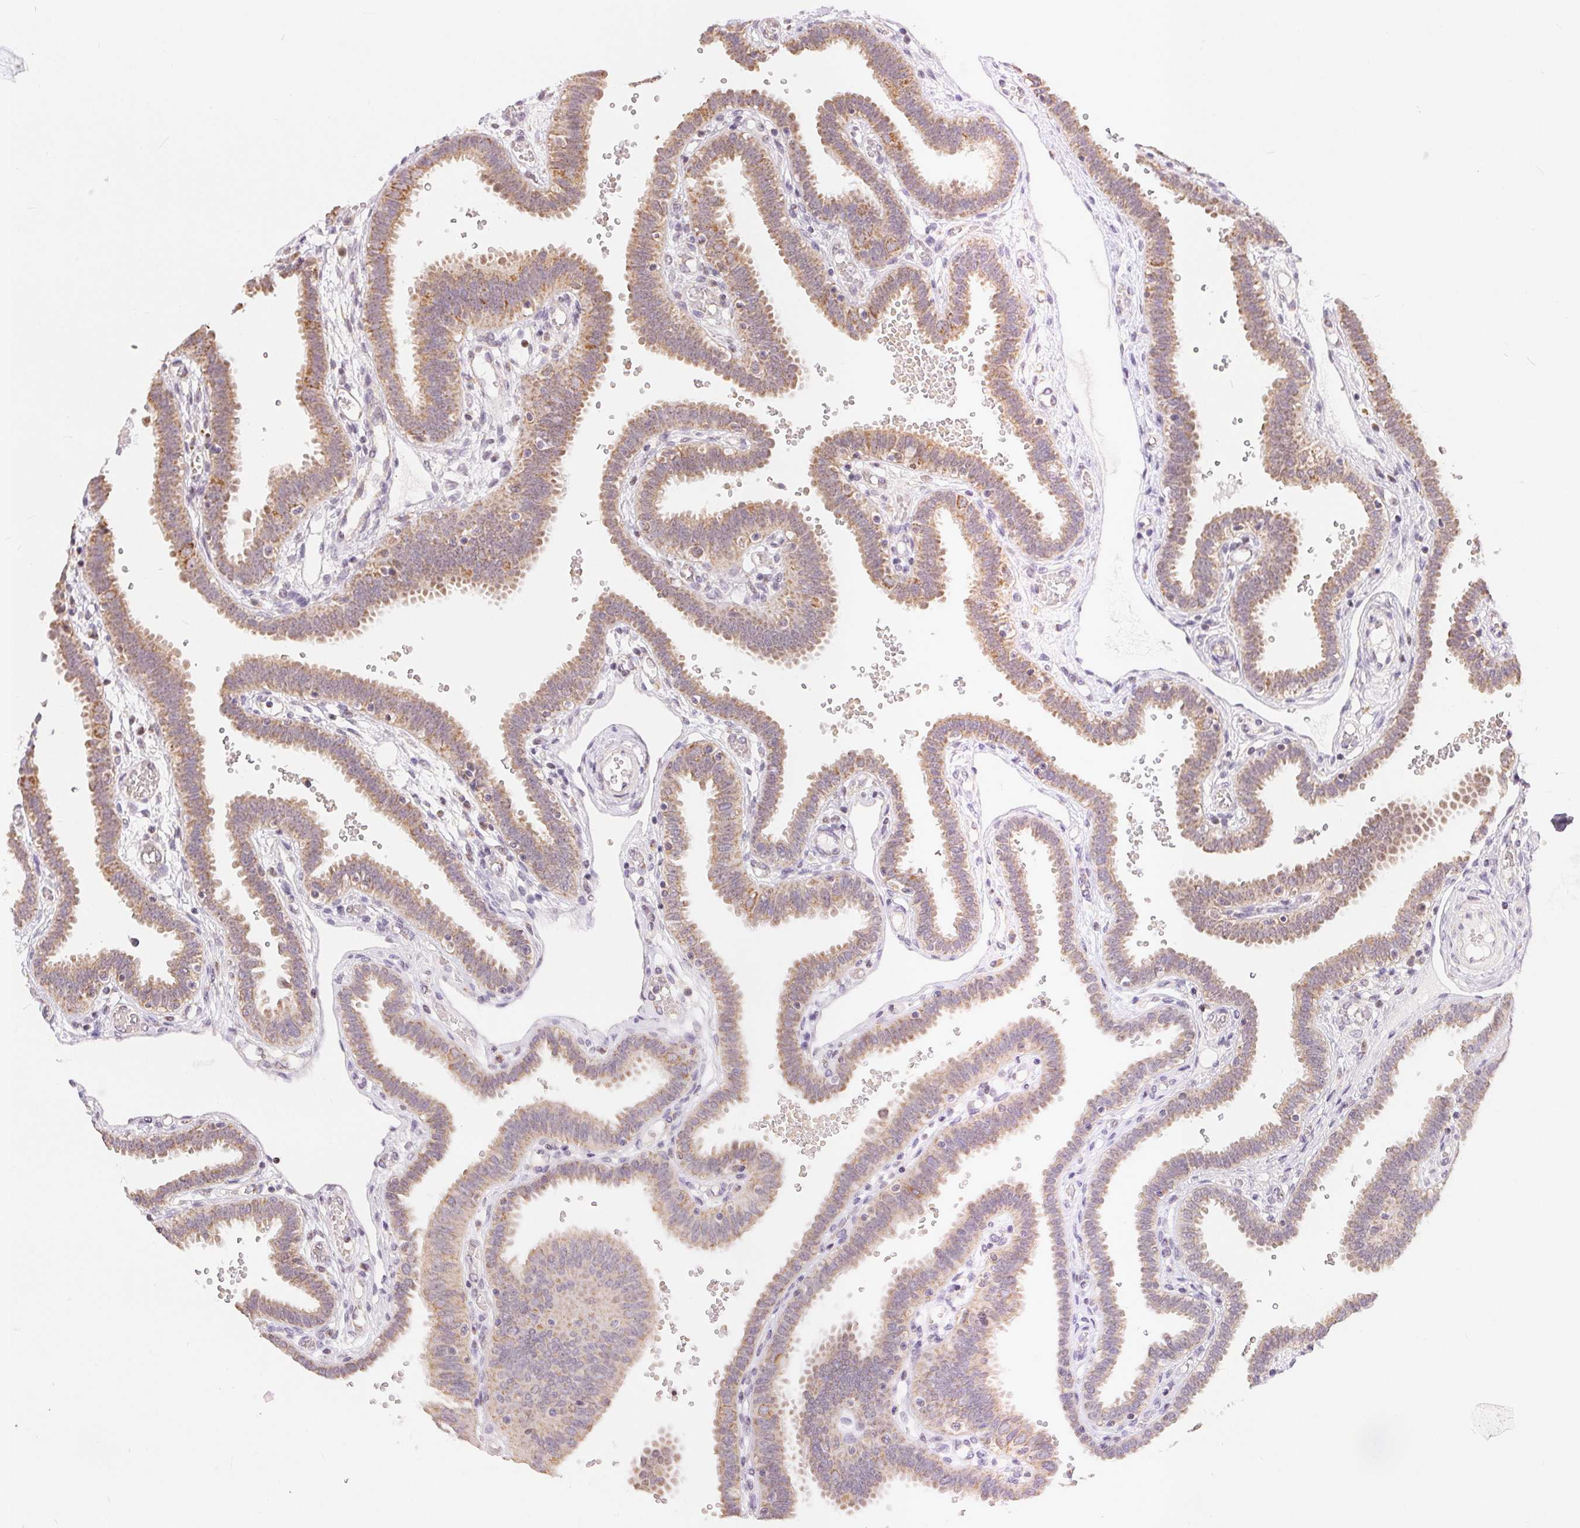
{"staining": {"intensity": "moderate", "quantity": "25%-75%", "location": "cytoplasmic/membranous"}, "tissue": "fallopian tube", "cell_type": "Glandular cells", "image_type": "normal", "snomed": [{"axis": "morphology", "description": "Normal tissue, NOS"}, {"axis": "topography", "description": "Fallopian tube"}], "caption": "Moderate cytoplasmic/membranous expression is present in approximately 25%-75% of glandular cells in unremarkable fallopian tube.", "gene": "POU2F2", "patient": {"sex": "female", "age": 37}}